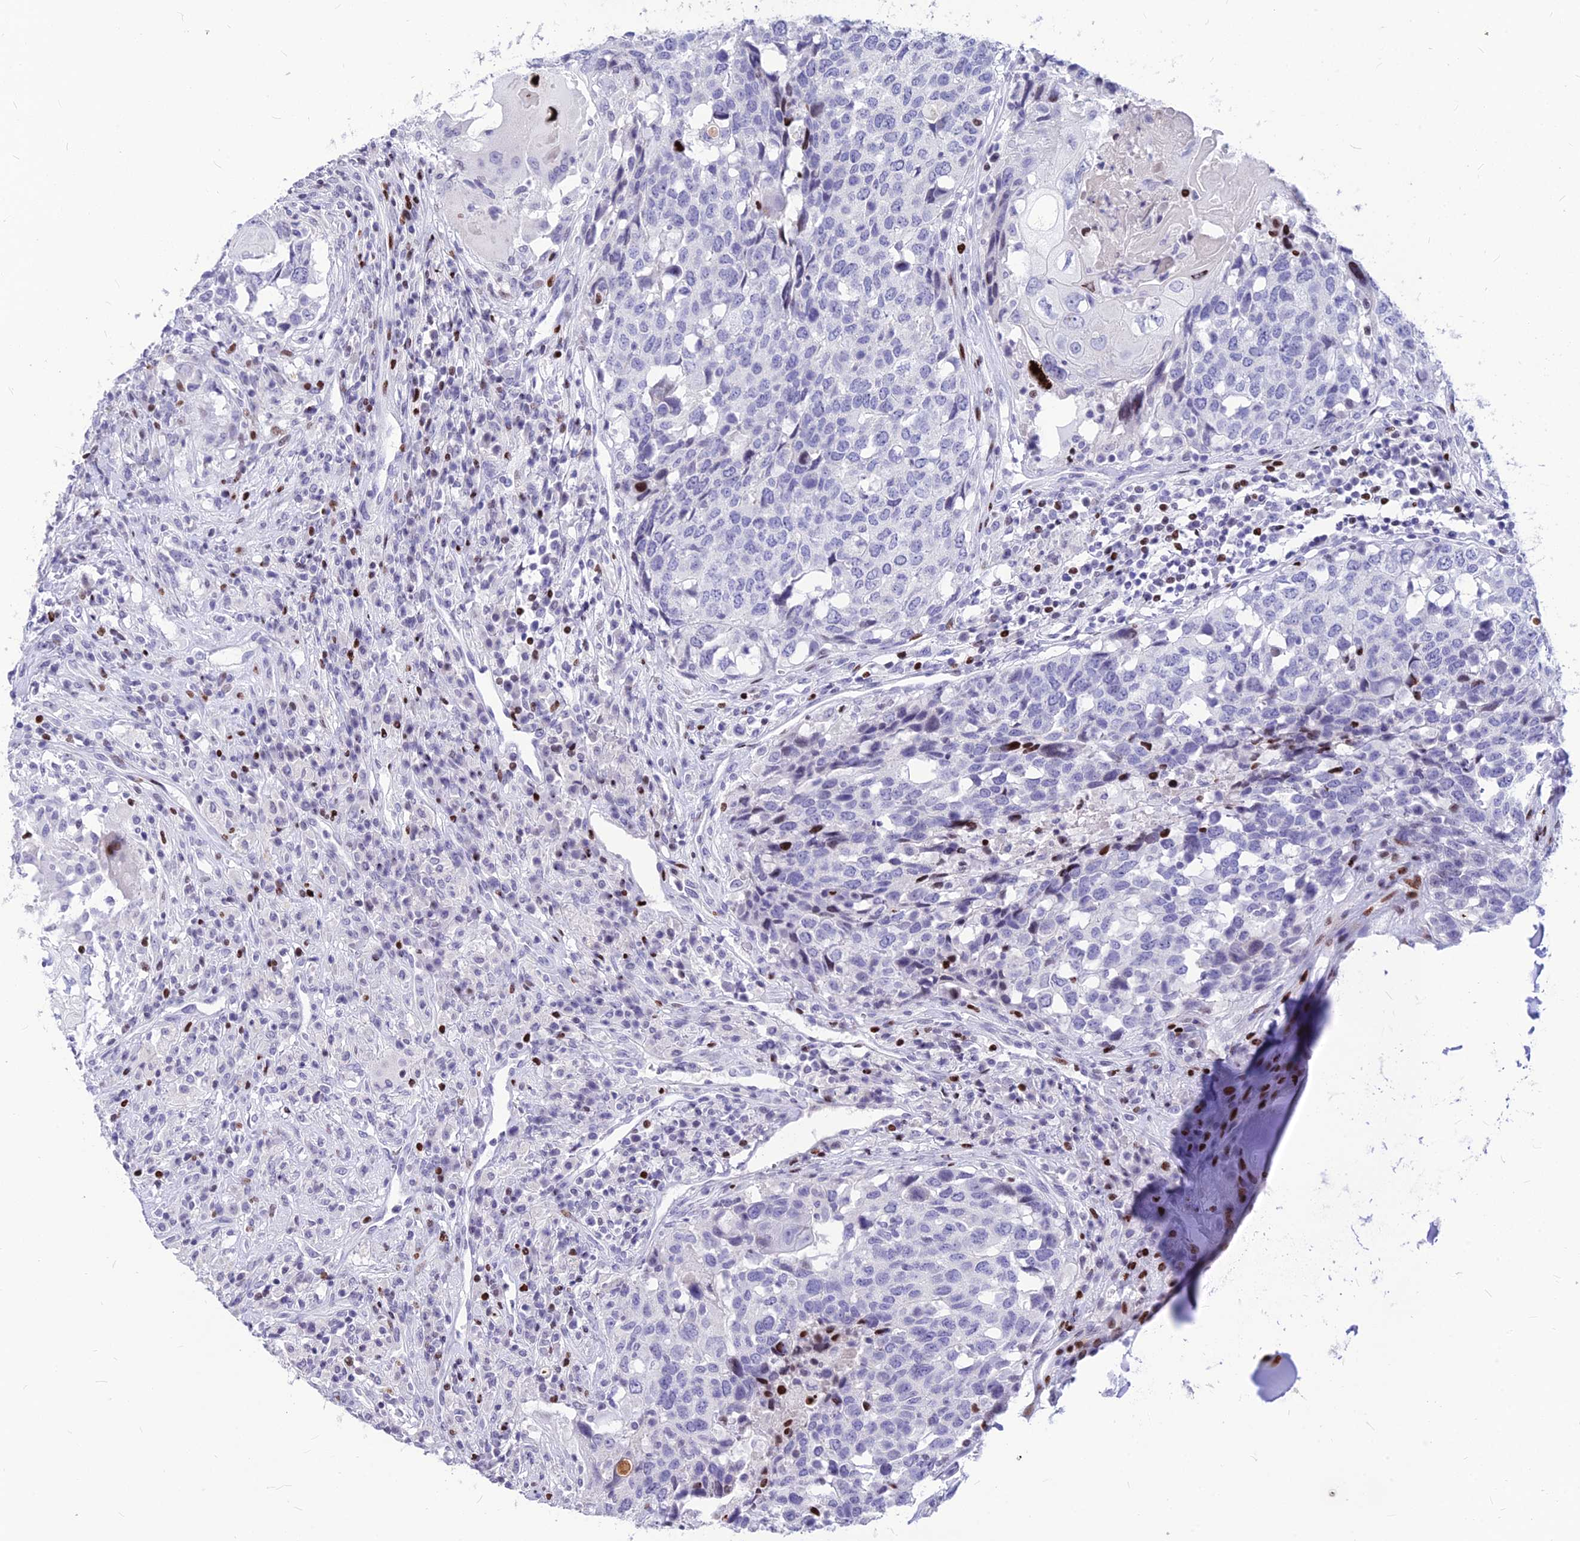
{"staining": {"intensity": "negative", "quantity": "none", "location": "none"}, "tissue": "head and neck cancer", "cell_type": "Tumor cells", "image_type": "cancer", "snomed": [{"axis": "morphology", "description": "Squamous cell carcinoma, NOS"}, {"axis": "topography", "description": "Head-Neck"}], "caption": "Head and neck cancer (squamous cell carcinoma) stained for a protein using IHC reveals no staining tumor cells.", "gene": "PRPS1", "patient": {"sex": "male", "age": 66}}